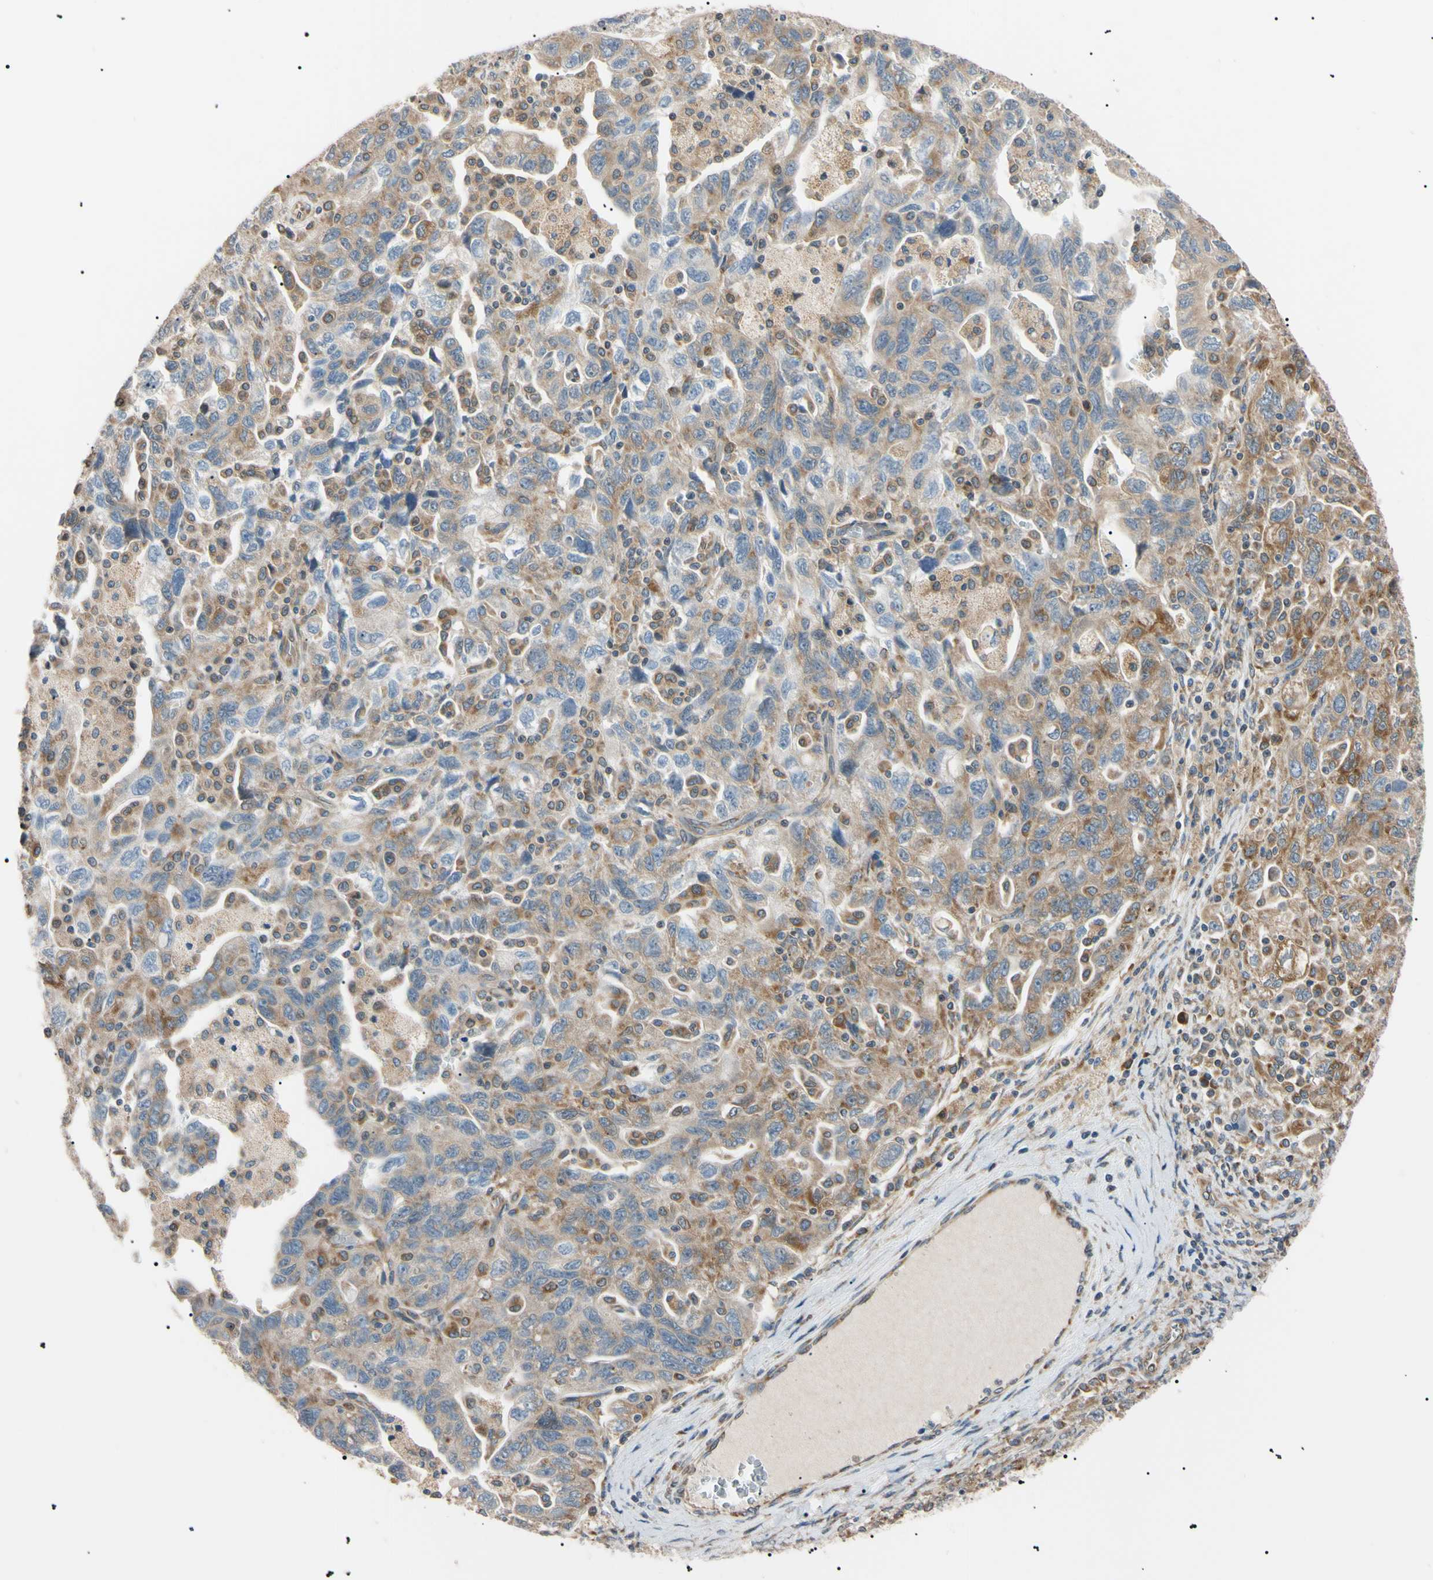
{"staining": {"intensity": "moderate", "quantity": ">75%", "location": "cytoplasmic/membranous"}, "tissue": "ovarian cancer", "cell_type": "Tumor cells", "image_type": "cancer", "snomed": [{"axis": "morphology", "description": "Carcinoma, NOS"}, {"axis": "morphology", "description": "Cystadenocarcinoma, serous, NOS"}, {"axis": "topography", "description": "Ovary"}], "caption": "Immunohistochemical staining of human ovarian serous cystadenocarcinoma exhibits medium levels of moderate cytoplasmic/membranous positivity in approximately >75% of tumor cells. (brown staining indicates protein expression, while blue staining denotes nuclei).", "gene": "VAPA", "patient": {"sex": "female", "age": 69}}